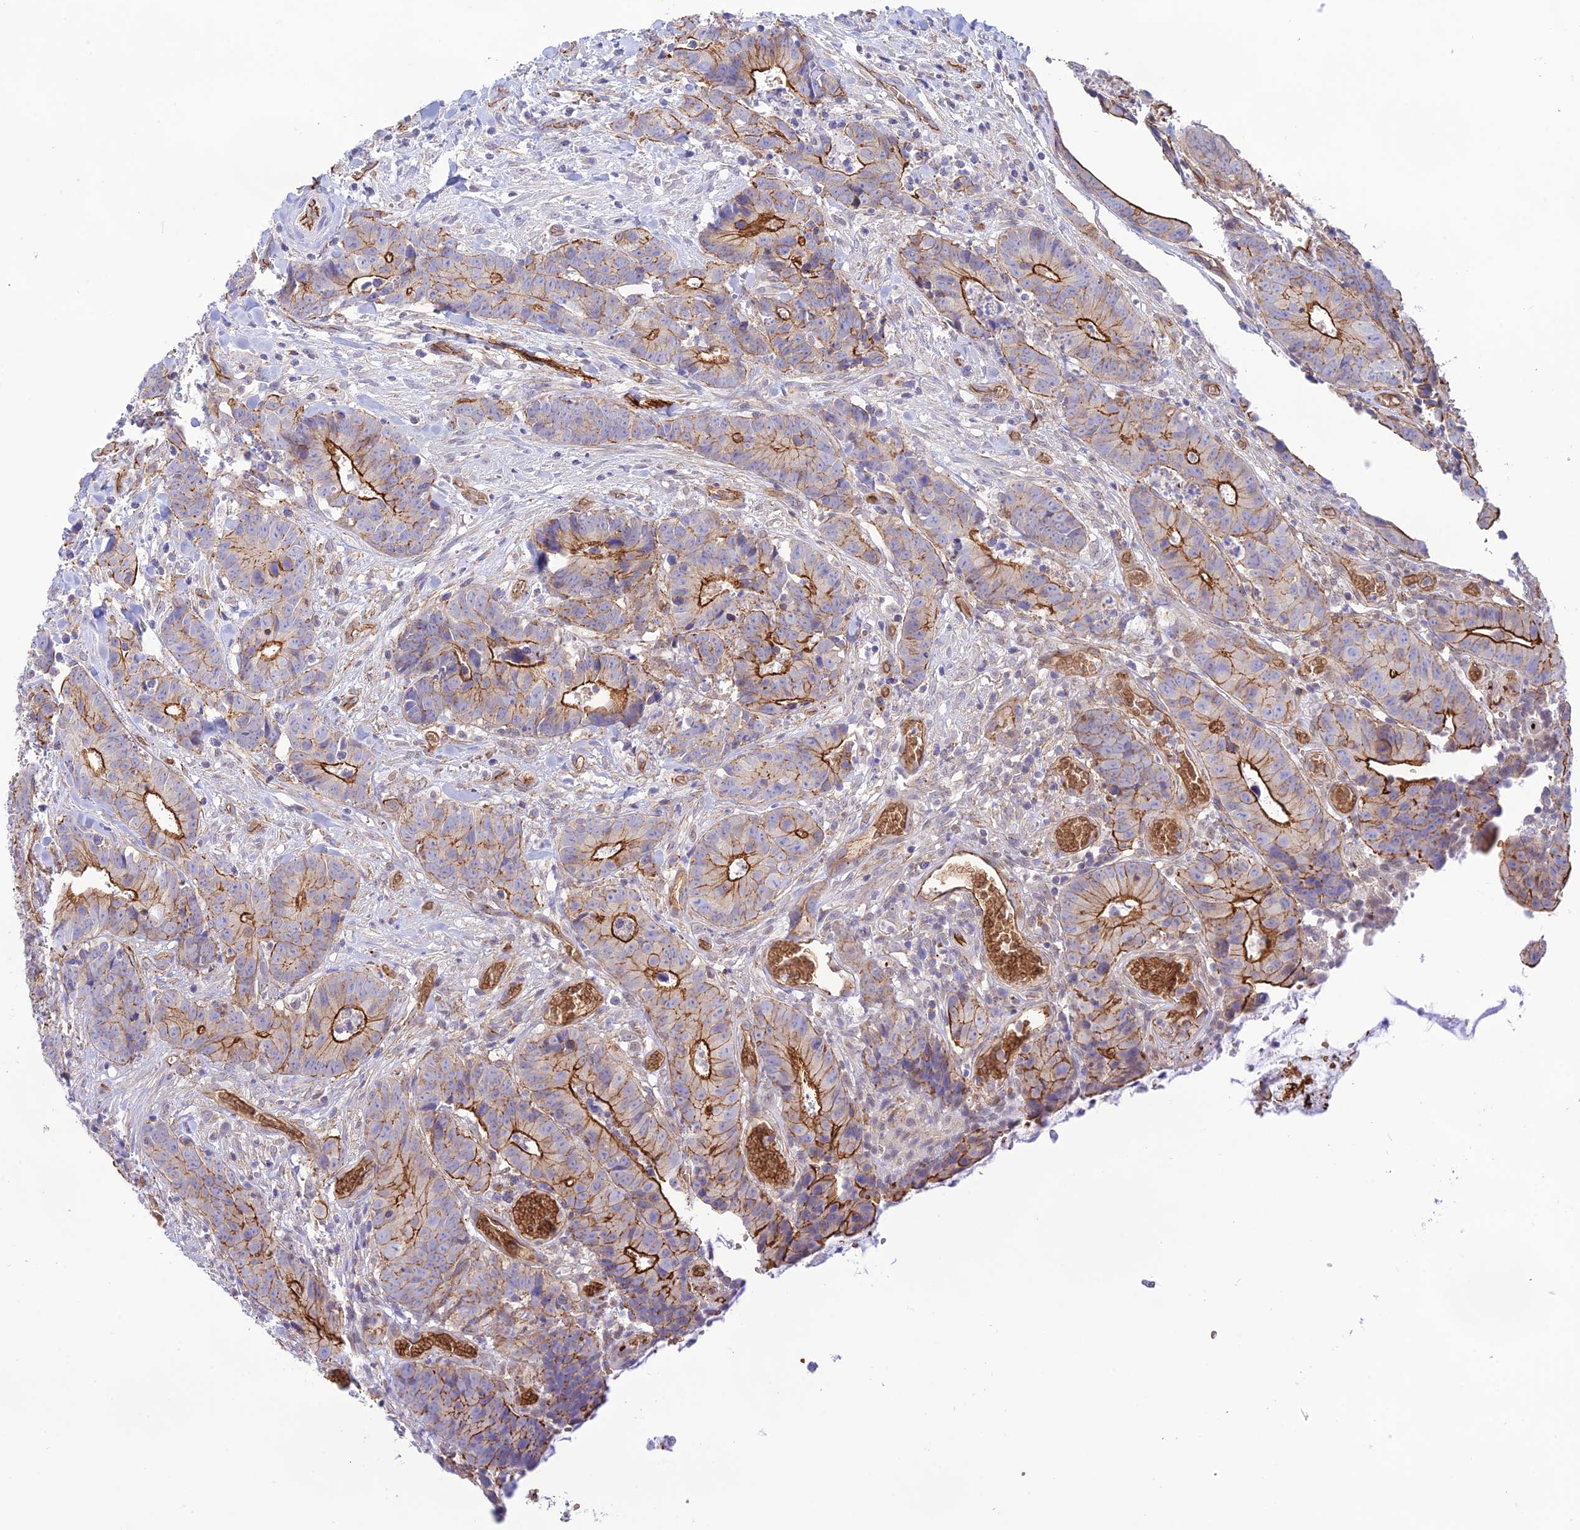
{"staining": {"intensity": "strong", "quantity": "25%-75%", "location": "cytoplasmic/membranous"}, "tissue": "colorectal cancer", "cell_type": "Tumor cells", "image_type": "cancer", "snomed": [{"axis": "morphology", "description": "Adenocarcinoma, NOS"}, {"axis": "topography", "description": "Colon"}], "caption": "A high amount of strong cytoplasmic/membranous staining is seen in approximately 25%-75% of tumor cells in colorectal adenocarcinoma tissue. (DAB (3,3'-diaminobenzidine) = brown stain, brightfield microscopy at high magnification).", "gene": "YPEL5", "patient": {"sex": "female", "age": 57}}